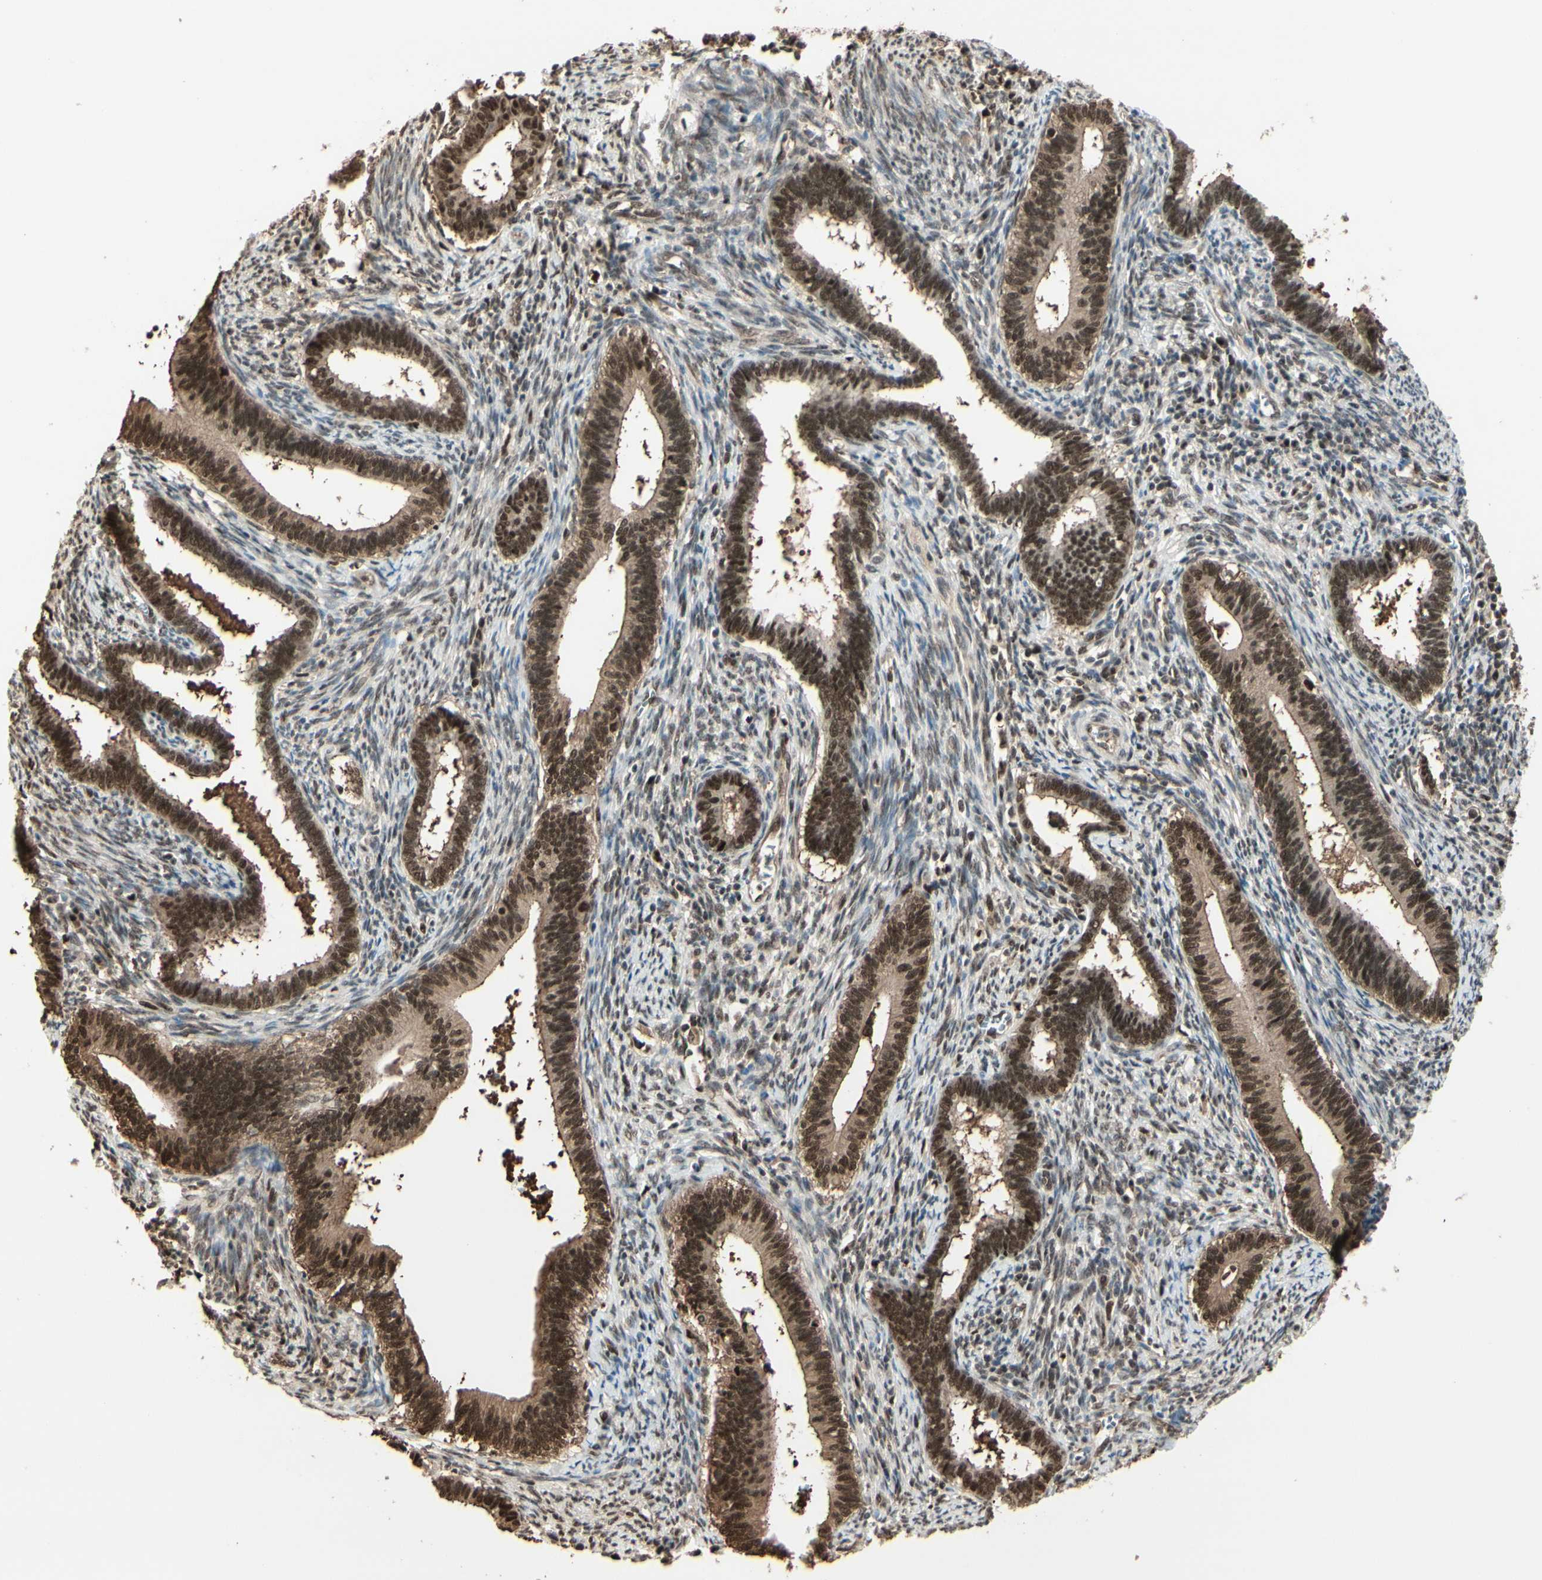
{"staining": {"intensity": "strong", "quantity": ">75%", "location": "cytoplasmic/membranous,nuclear"}, "tissue": "cervical cancer", "cell_type": "Tumor cells", "image_type": "cancer", "snomed": [{"axis": "morphology", "description": "Adenocarcinoma, NOS"}, {"axis": "topography", "description": "Cervix"}], "caption": "Immunohistochemistry staining of cervical cancer (adenocarcinoma), which reveals high levels of strong cytoplasmic/membranous and nuclear staining in about >75% of tumor cells indicating strong cytoplasmic/membranous and nuclear protein expression. The staining was performed using DAB (brown) for protein detection and nuclei were counterstained in hematoxylin (blue).", "gene": "HSF1", "patient": {"sex": "female", "age": 44}}